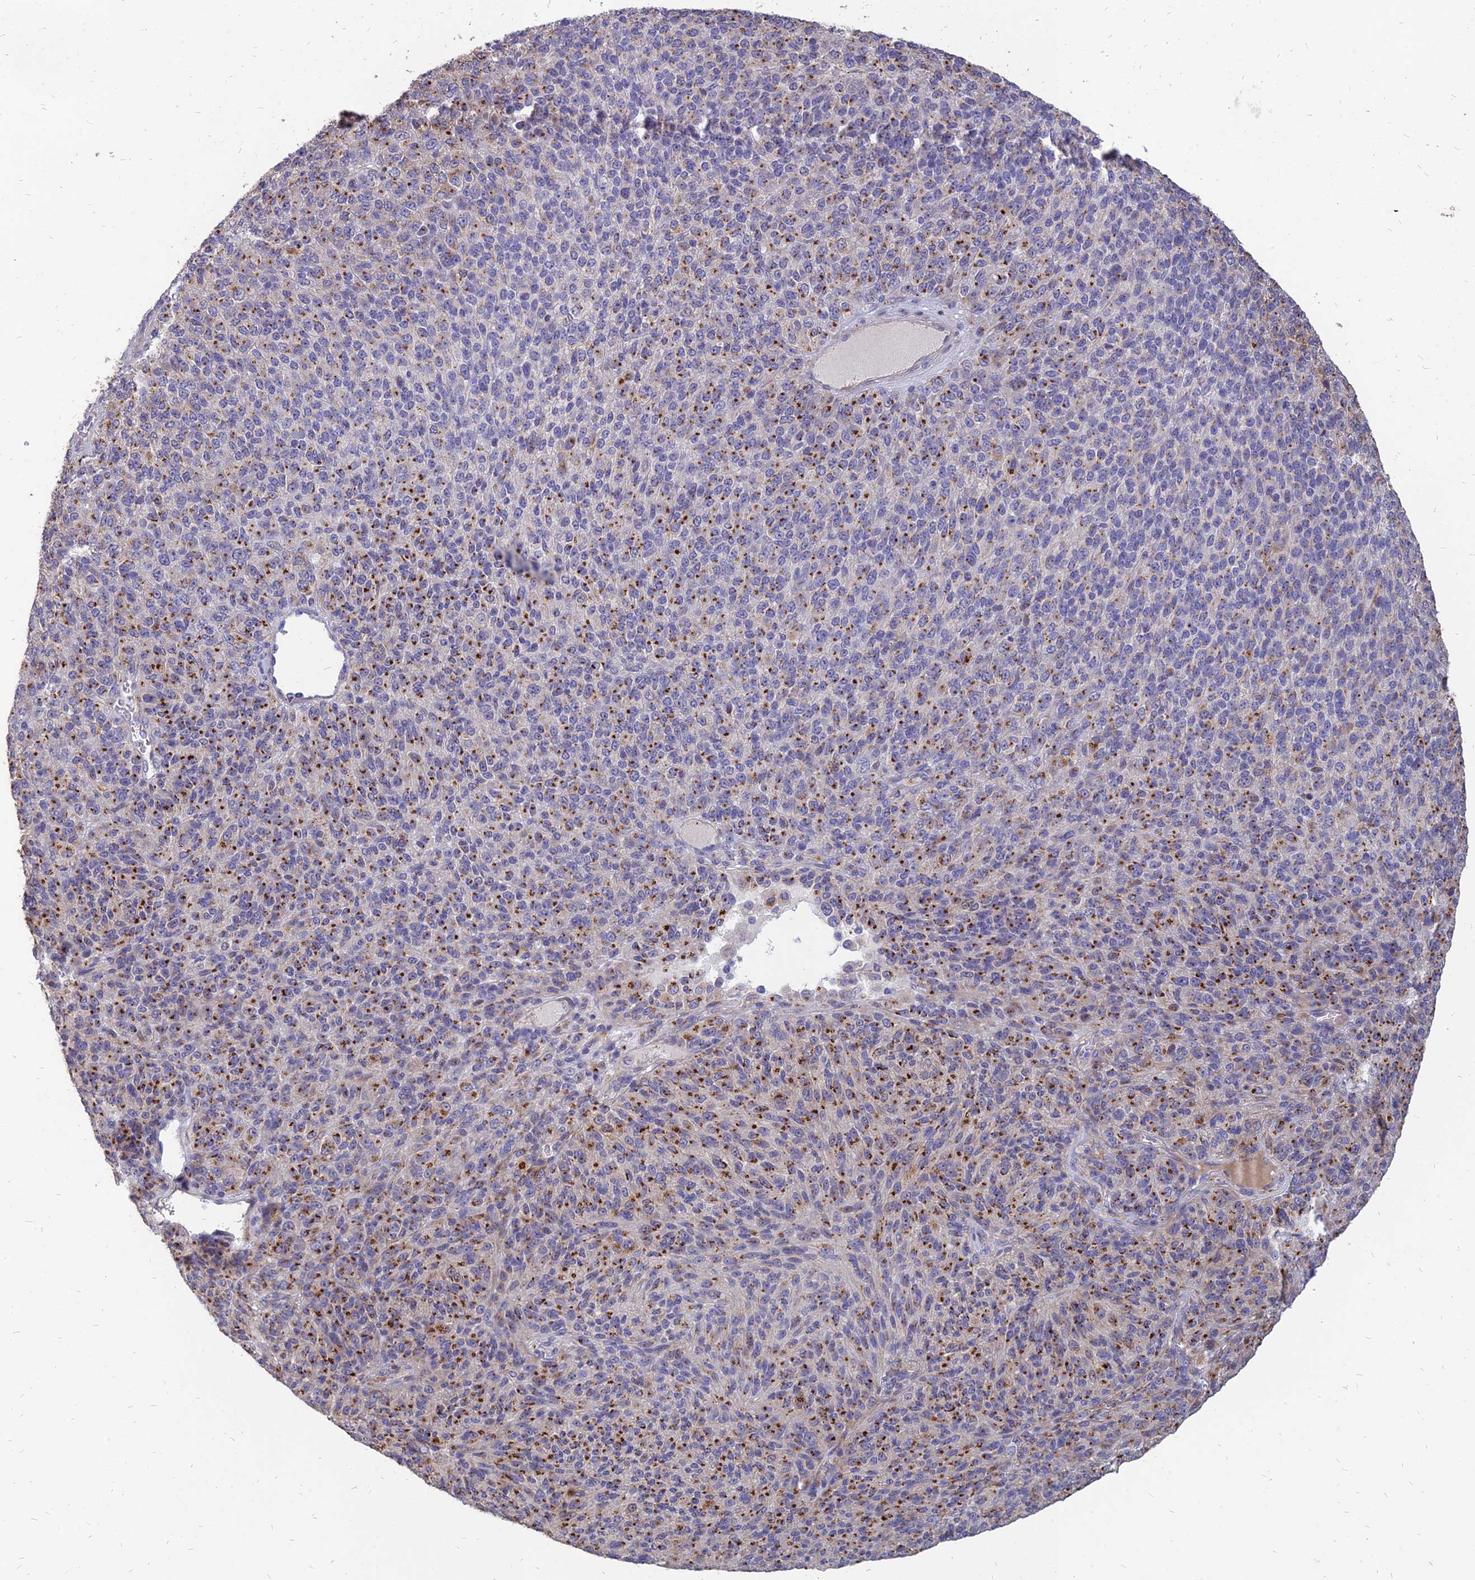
{"staining": {"intensity": "strong", "quantity": "25%-75%", "location": "cytoplasmic/membranous"}, "tissue": "melanoma", "cell_type": "Tumor cells", "image_type": "cancer", "snomed": [{"axis": "morphology", "description": "Malignant melanoma, Metastatic site"}, {"axis": "topography", "description": "Brain"}], "caption": "Immunohistochemical staining of human malignant melanoma (metastatic site) exhibits high levels of strong cytoplasmic/membranous protein expression in about 25%-75% of tumor cells. The staining was performed using DAB (3,3'-diaminobenzidine) to visualize the protein expression in brown, while the nuclei were stained in blue with hematoxylin (Magnification: 20x).", "gene": "ST3GAL6", "patient": {"sex": "female", "age": 56}}